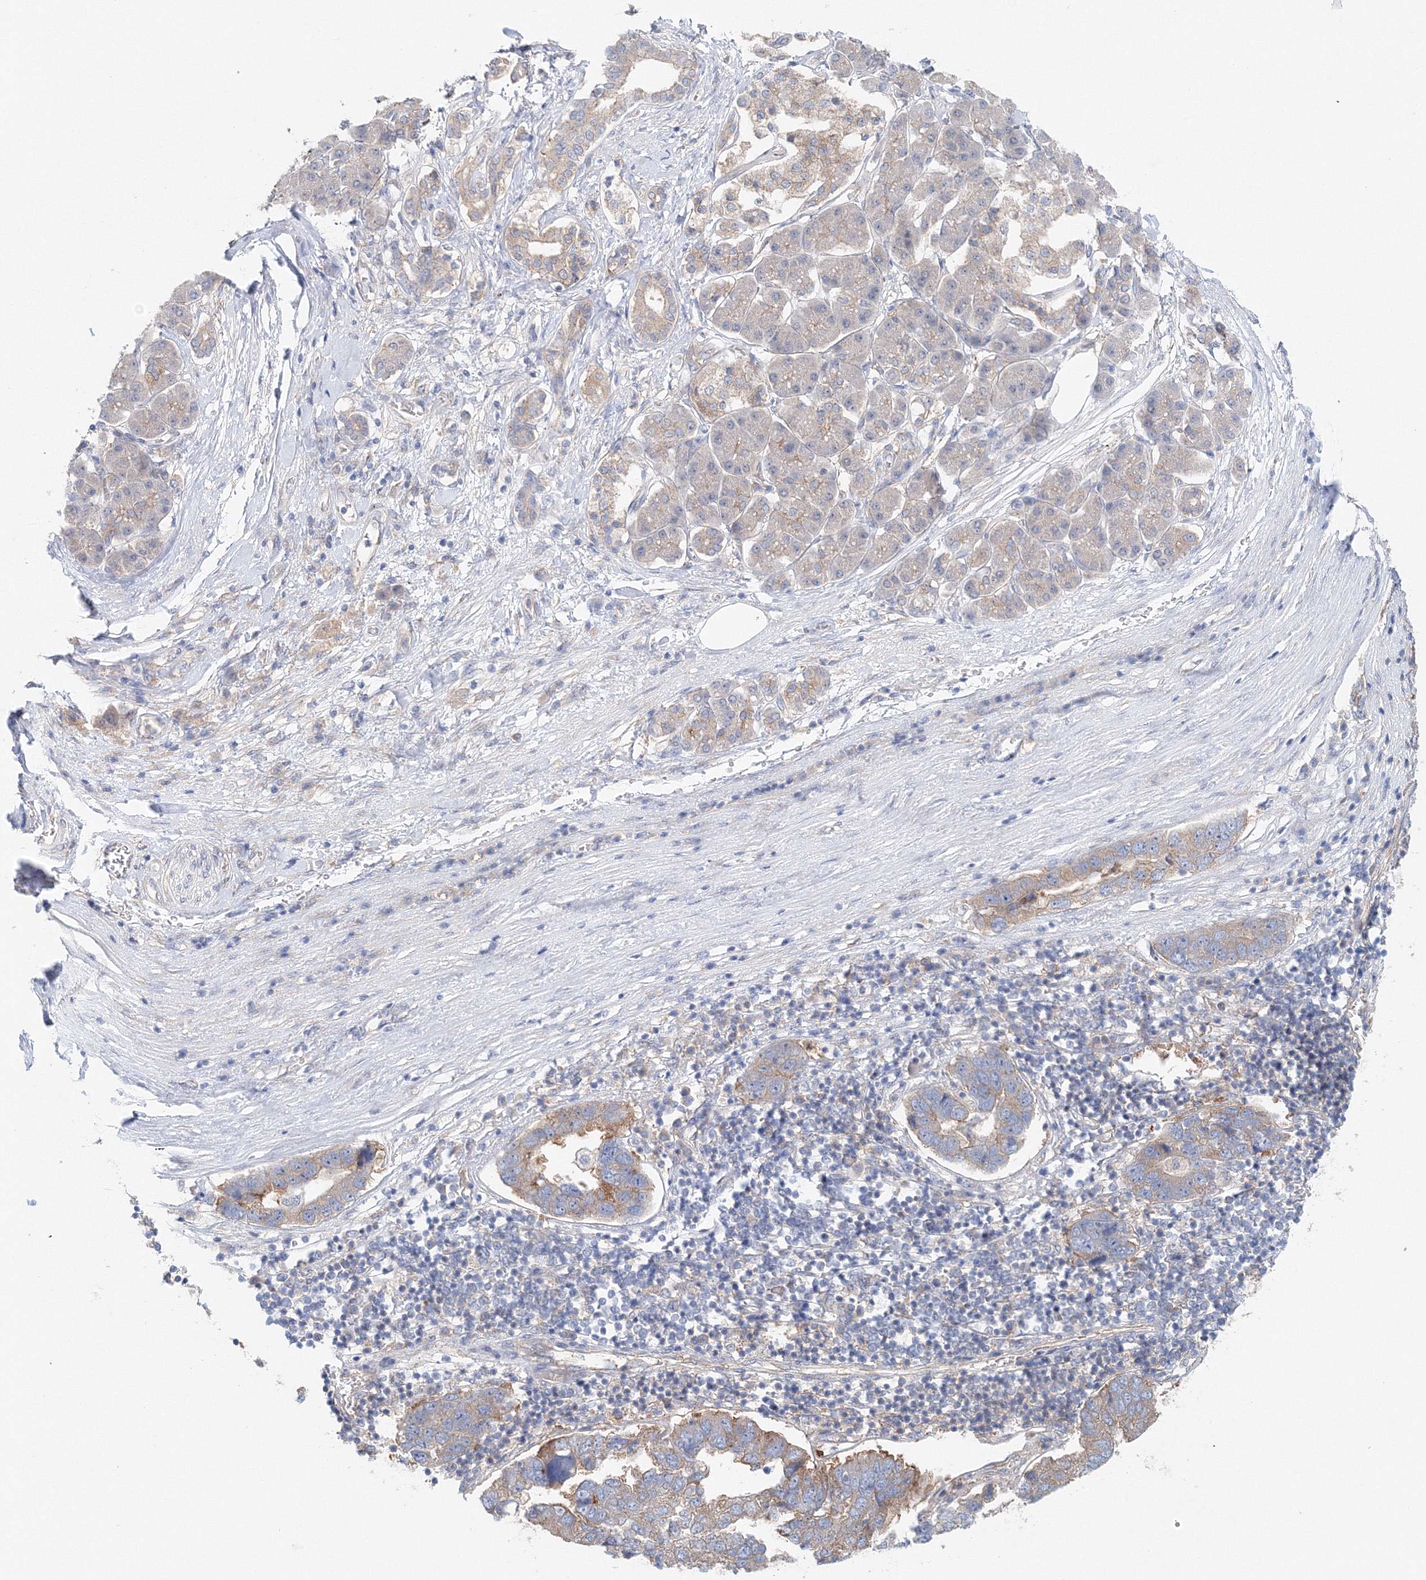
{"staining": {"intensity": "weak", "quantity": "25%-75%", "location": "cytoplasmic/membranous"}, "tissue": "pancreatic cancer", "cell_type": "Tumor cells", "image_type": "cancer", "snomed": [{"axis": "morphology", "description": "Adenocarcinoma, NOS"}, {"axis": "topography", "description": "Pancreas"}], "caption": "Human adenocarcinoma (pancreatic) stained for a protein (brown) demonstrates weak cytoplasmic/membranous positive staining in approximately 25%-75% of tumor cells.", "gene": "TPRKB", "patient": {"sex": "female", "age": 61}}